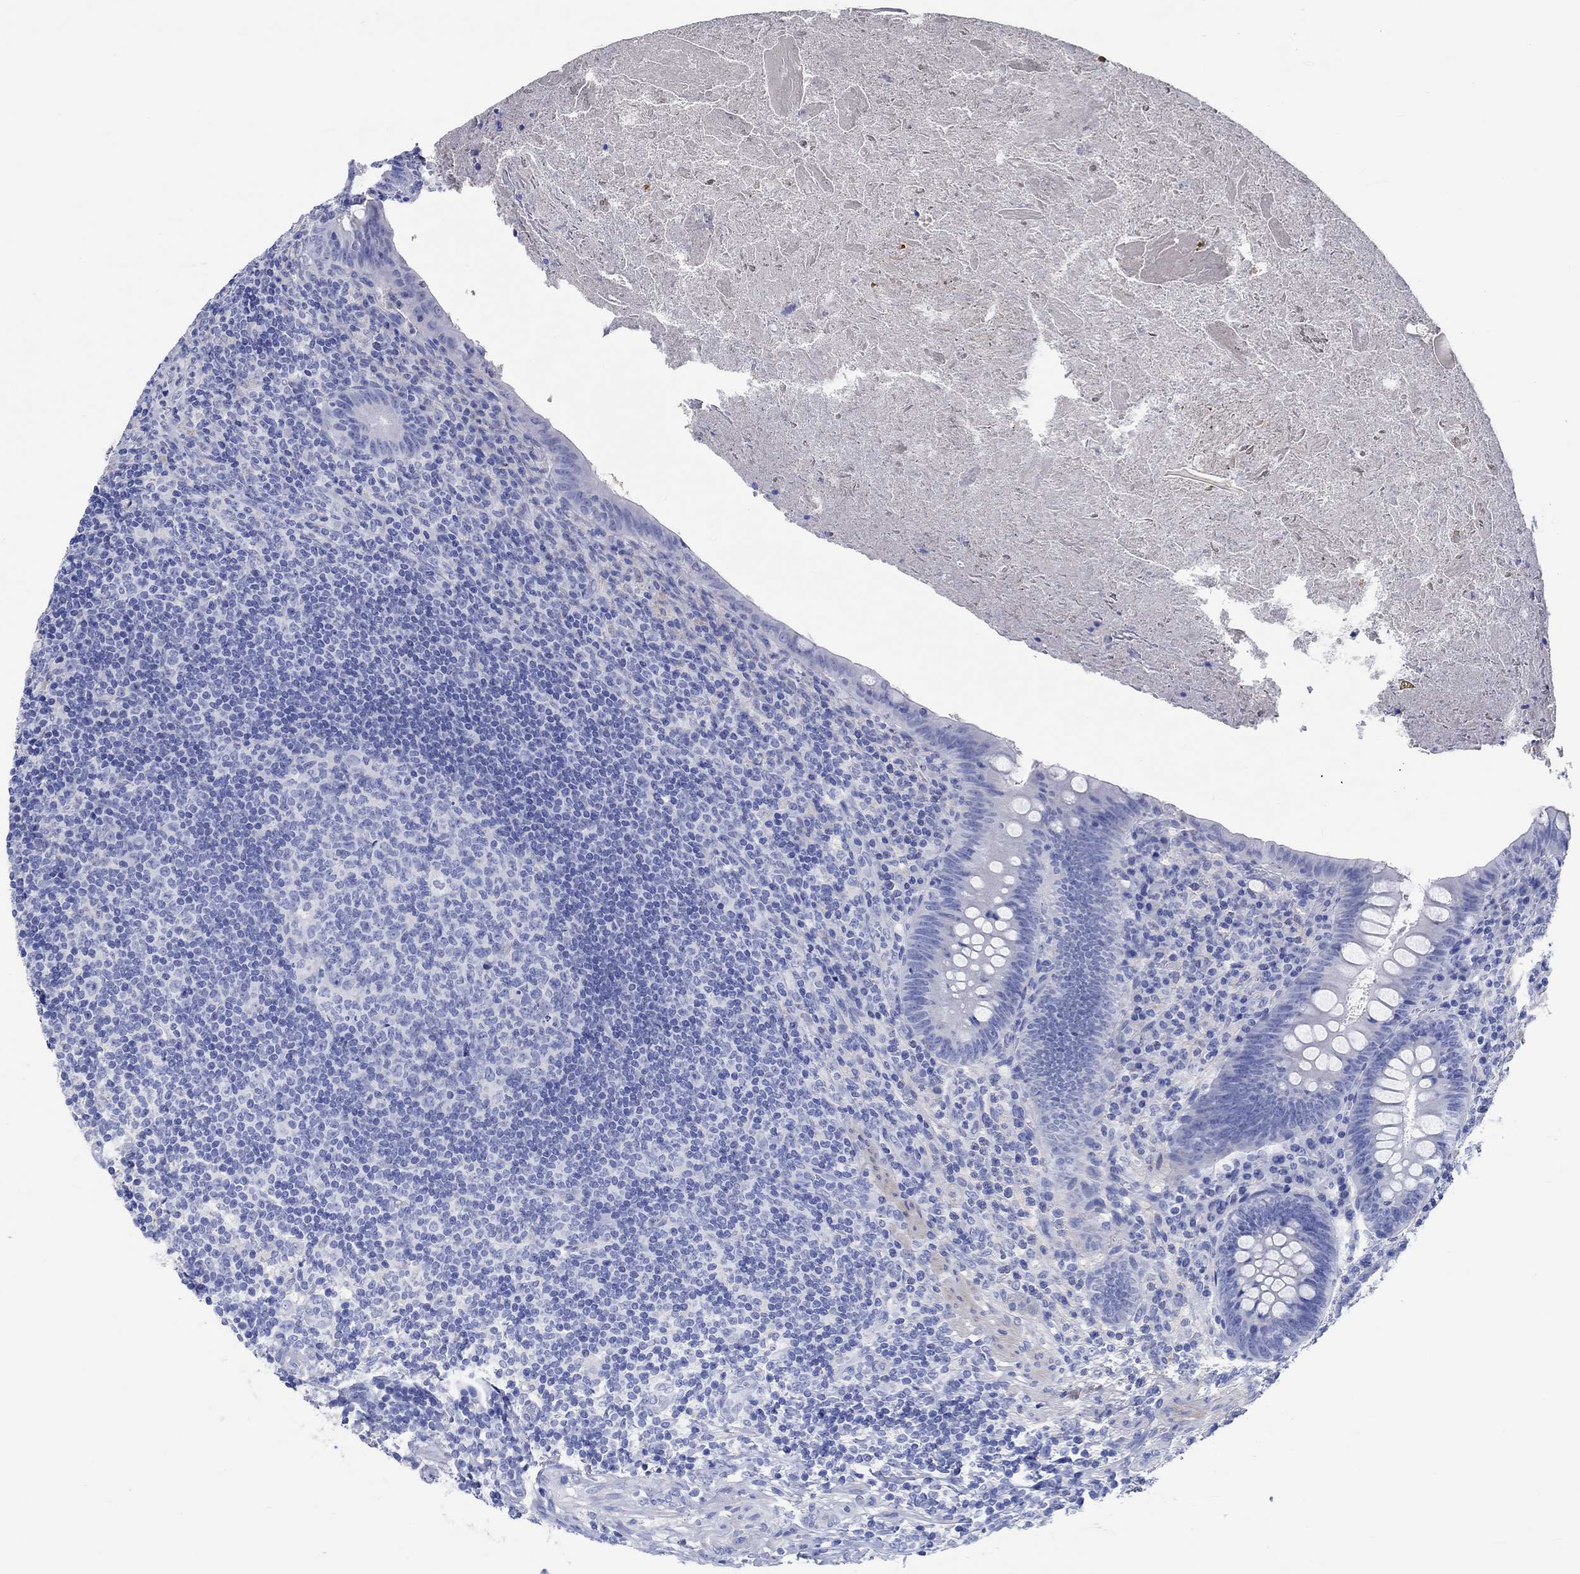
{"staining": {"intensity": "negative", "quantity": "none", "location": "none"}, "tissue": "appendix", "cell_type": "Glandular cells", "image_type": "normal", "snomed": [{"axis": "morphology", "description": "Normal tissue, NOS"}, {"axis": "topography", "description": "Appendix"}], "caption": "An image of human appendix is negative for staining in glandular cells. The staining was performed using DAB to visualize the protein expression in brown, while the nuclei were stained in blue with hematoxylin (Magnification: 20x).", "gene": "SHISA4", "patient": {"sex": "male", "age": 47}}